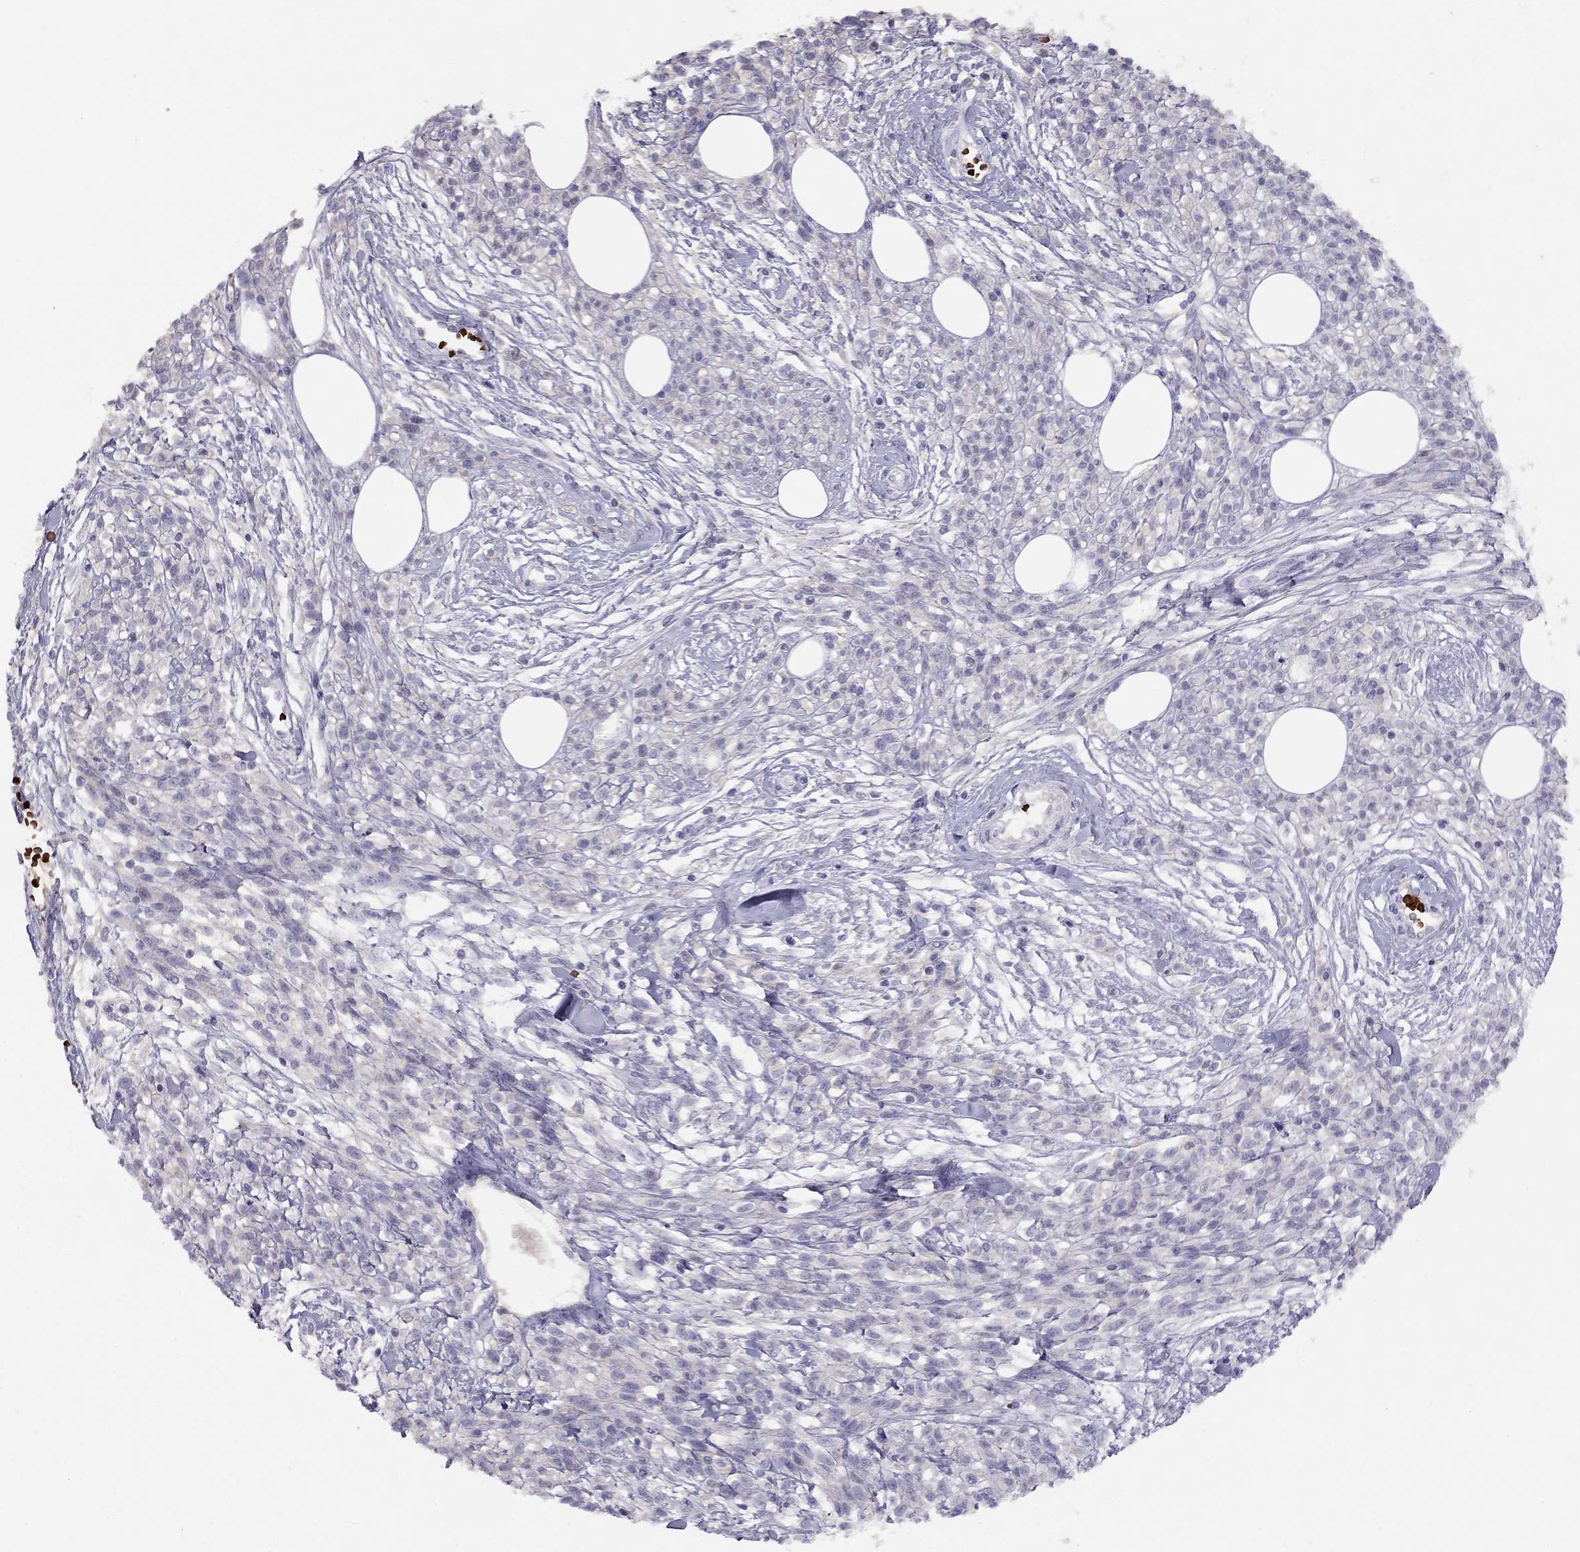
{"staining": {"intensity": "negative", "quantity": "none", "location": "none"}, "tissue": "melanoma", "cell_type": "Tumor cells", "image_type": "cancer", "snomed": [{"axis": "morphology", "description": "Malignant melanoma, NOS"}, {"axis": "topography", "description": "Skin"}, {"axis": "topography", "description": "Skin of trunk"}], "caption": "Immunohistochemistry of human malignant melanoma displays no positivity in tumor cells.", "gene": "RHD", "patient": {"sex": "male", "age": 74}}